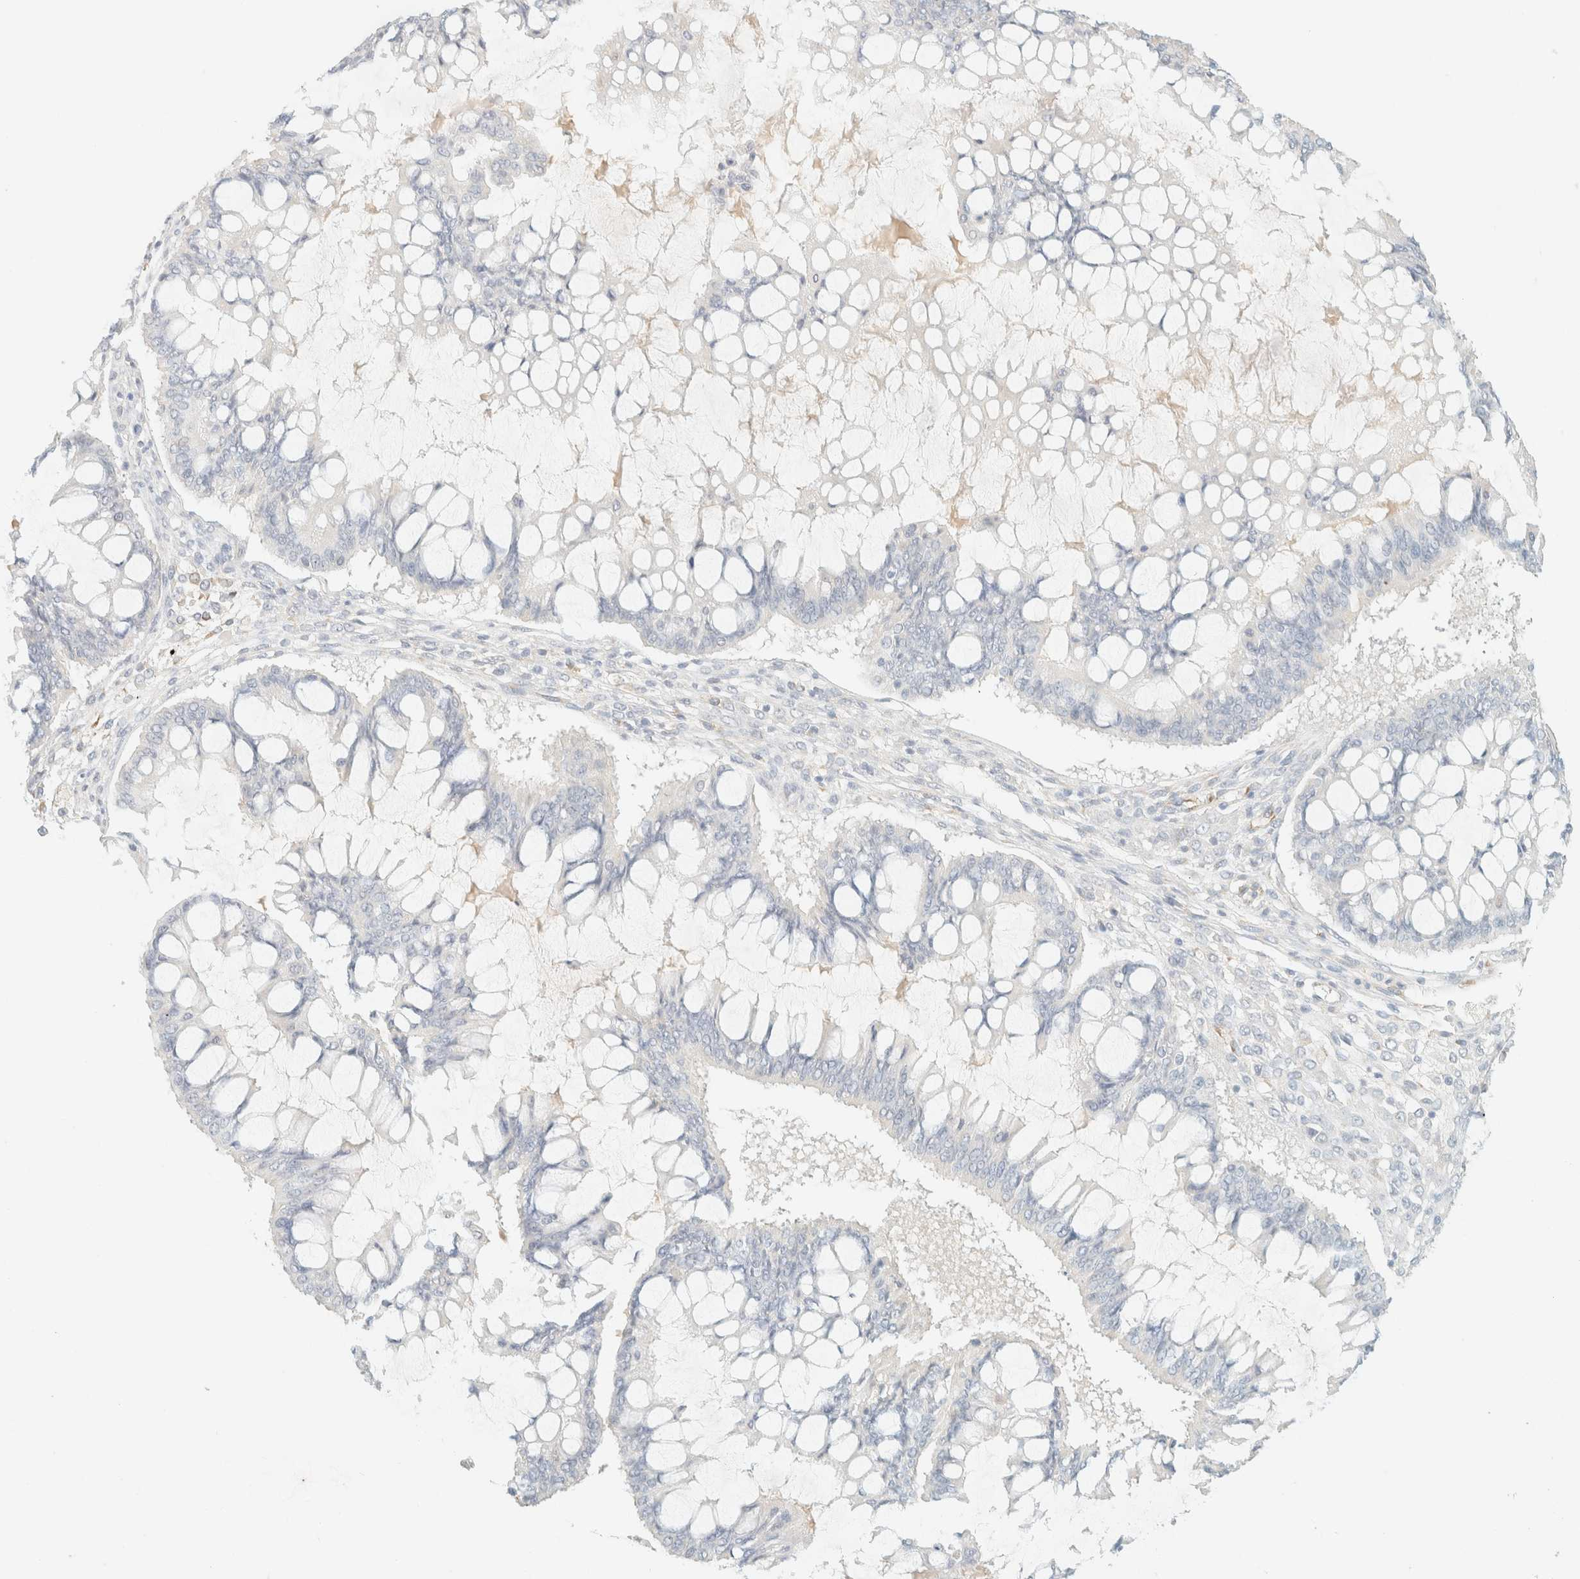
{"staining": {"intensity": "negative", "quantity": "none", "location": "none"}, "tissue": "ovarian cancer", "cell_type": "Tumor cells", "image_type": "cancer", "snomed": [{"axis": "morphology", "description": "Cystadenocarcinoma, mucinous, NOS"}, {"axis": "topography", "description": "Ovary"}], "caption": "Immunohistochemistry (IHC) image of neoplastic tissue: ovarian cancer (mucinous cystadenocarcinoma) stained with DAB shows no significant protein positivity in tumor cells. (Brightfield microscopy of DAB (3,3'-diaminobenzidine) IHC at high magnification).", "gene": "SPARCL1", "patient": {"sex": "female", "age": 73}}